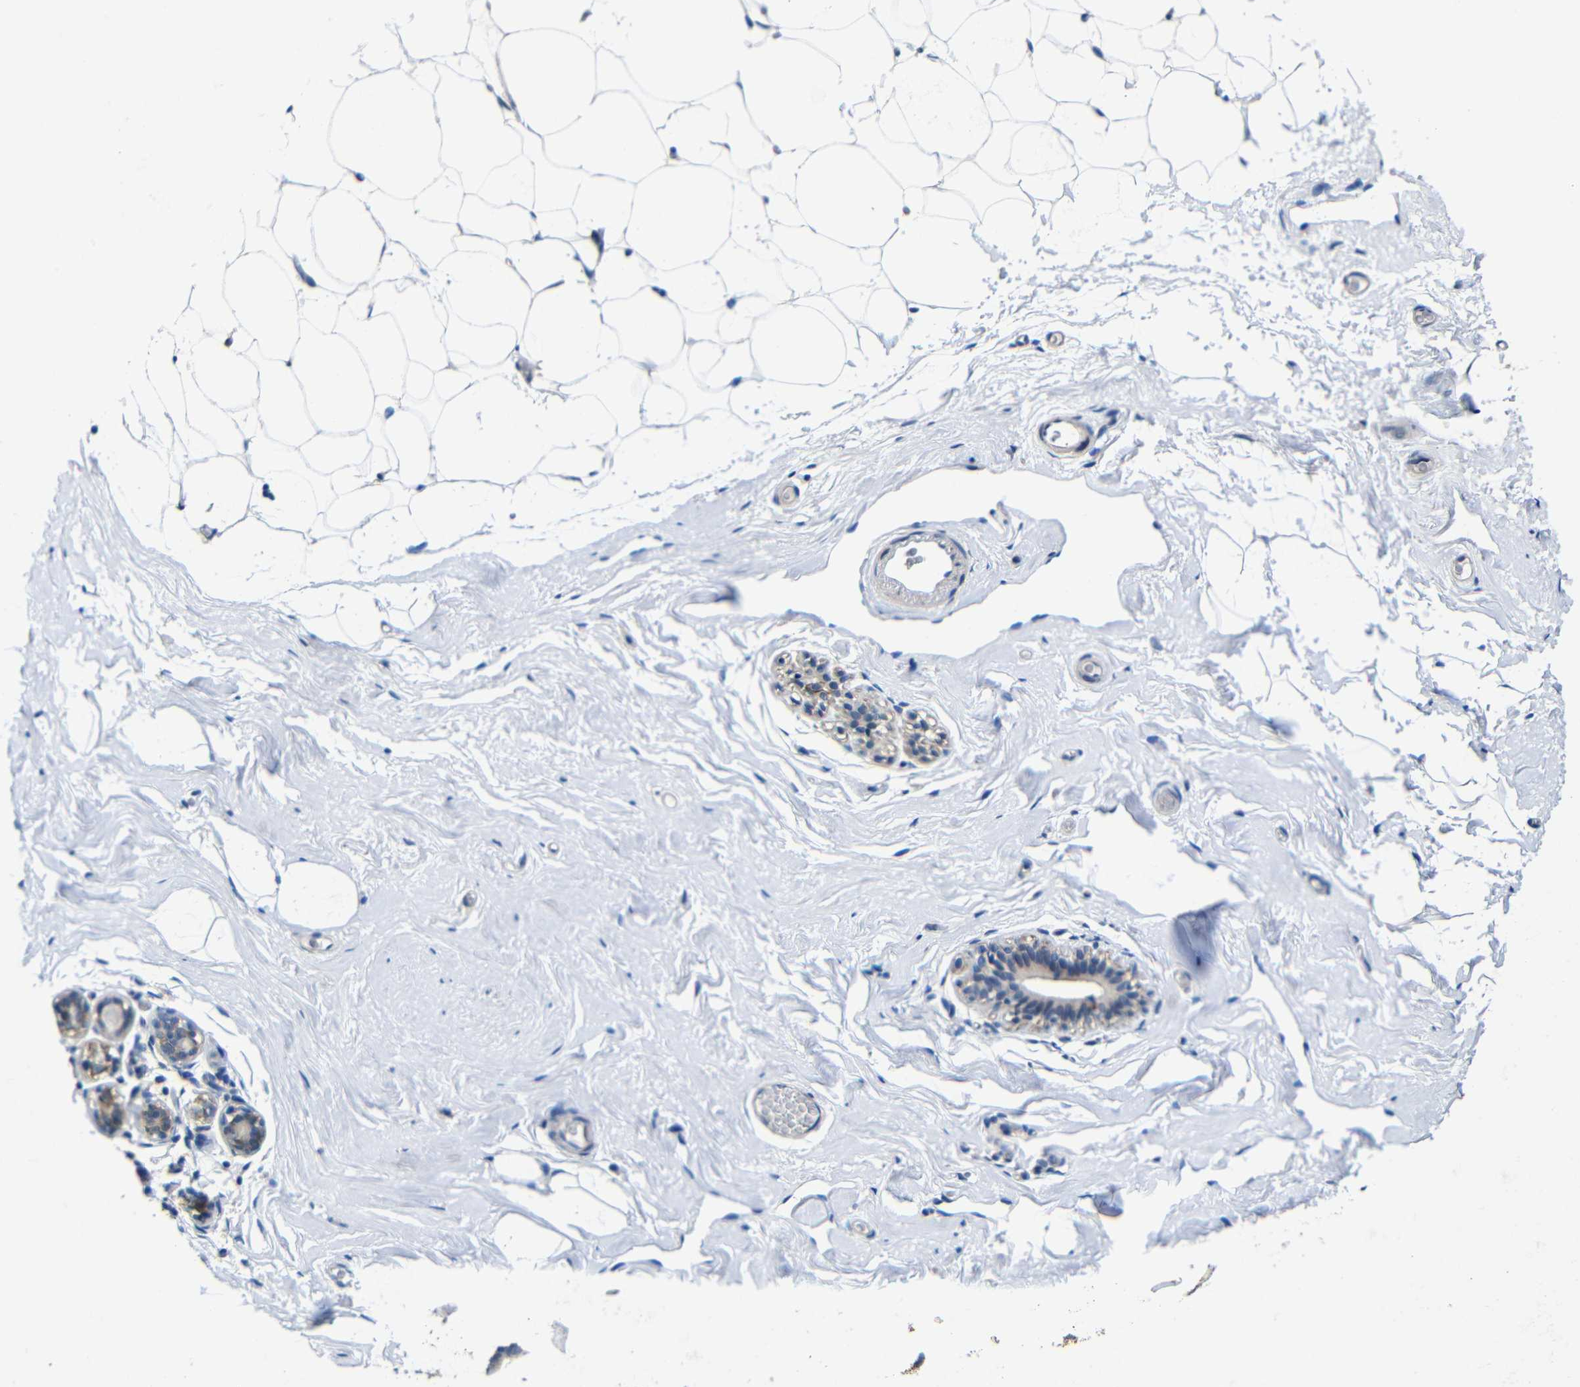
{"staining": {"intensity": "weak", "quantity": ">75%", "location": "cytoplasmic/membranous"}, "tissue": "breast", "cell_type": "Adipocytes", "image_type": "normal", "snomed": [{"axis": "morphology", "description": "Normal tissue, NOS"}, {"axis": "topography", "description": "Breast"}], "caption": "Immunohistochemical staining of benign breast displays weak cytoplasmic/membranous protein expression in about >75% of adipocytes. The protein of interest is stained brown, and the nuclei are stained in blue (DAB (3,3'-diaminobenzidine) IHC with brightfield microscopy, high magnification).", "gene": "ZNF90", "patient": {"sex": "female", "age": 75}}